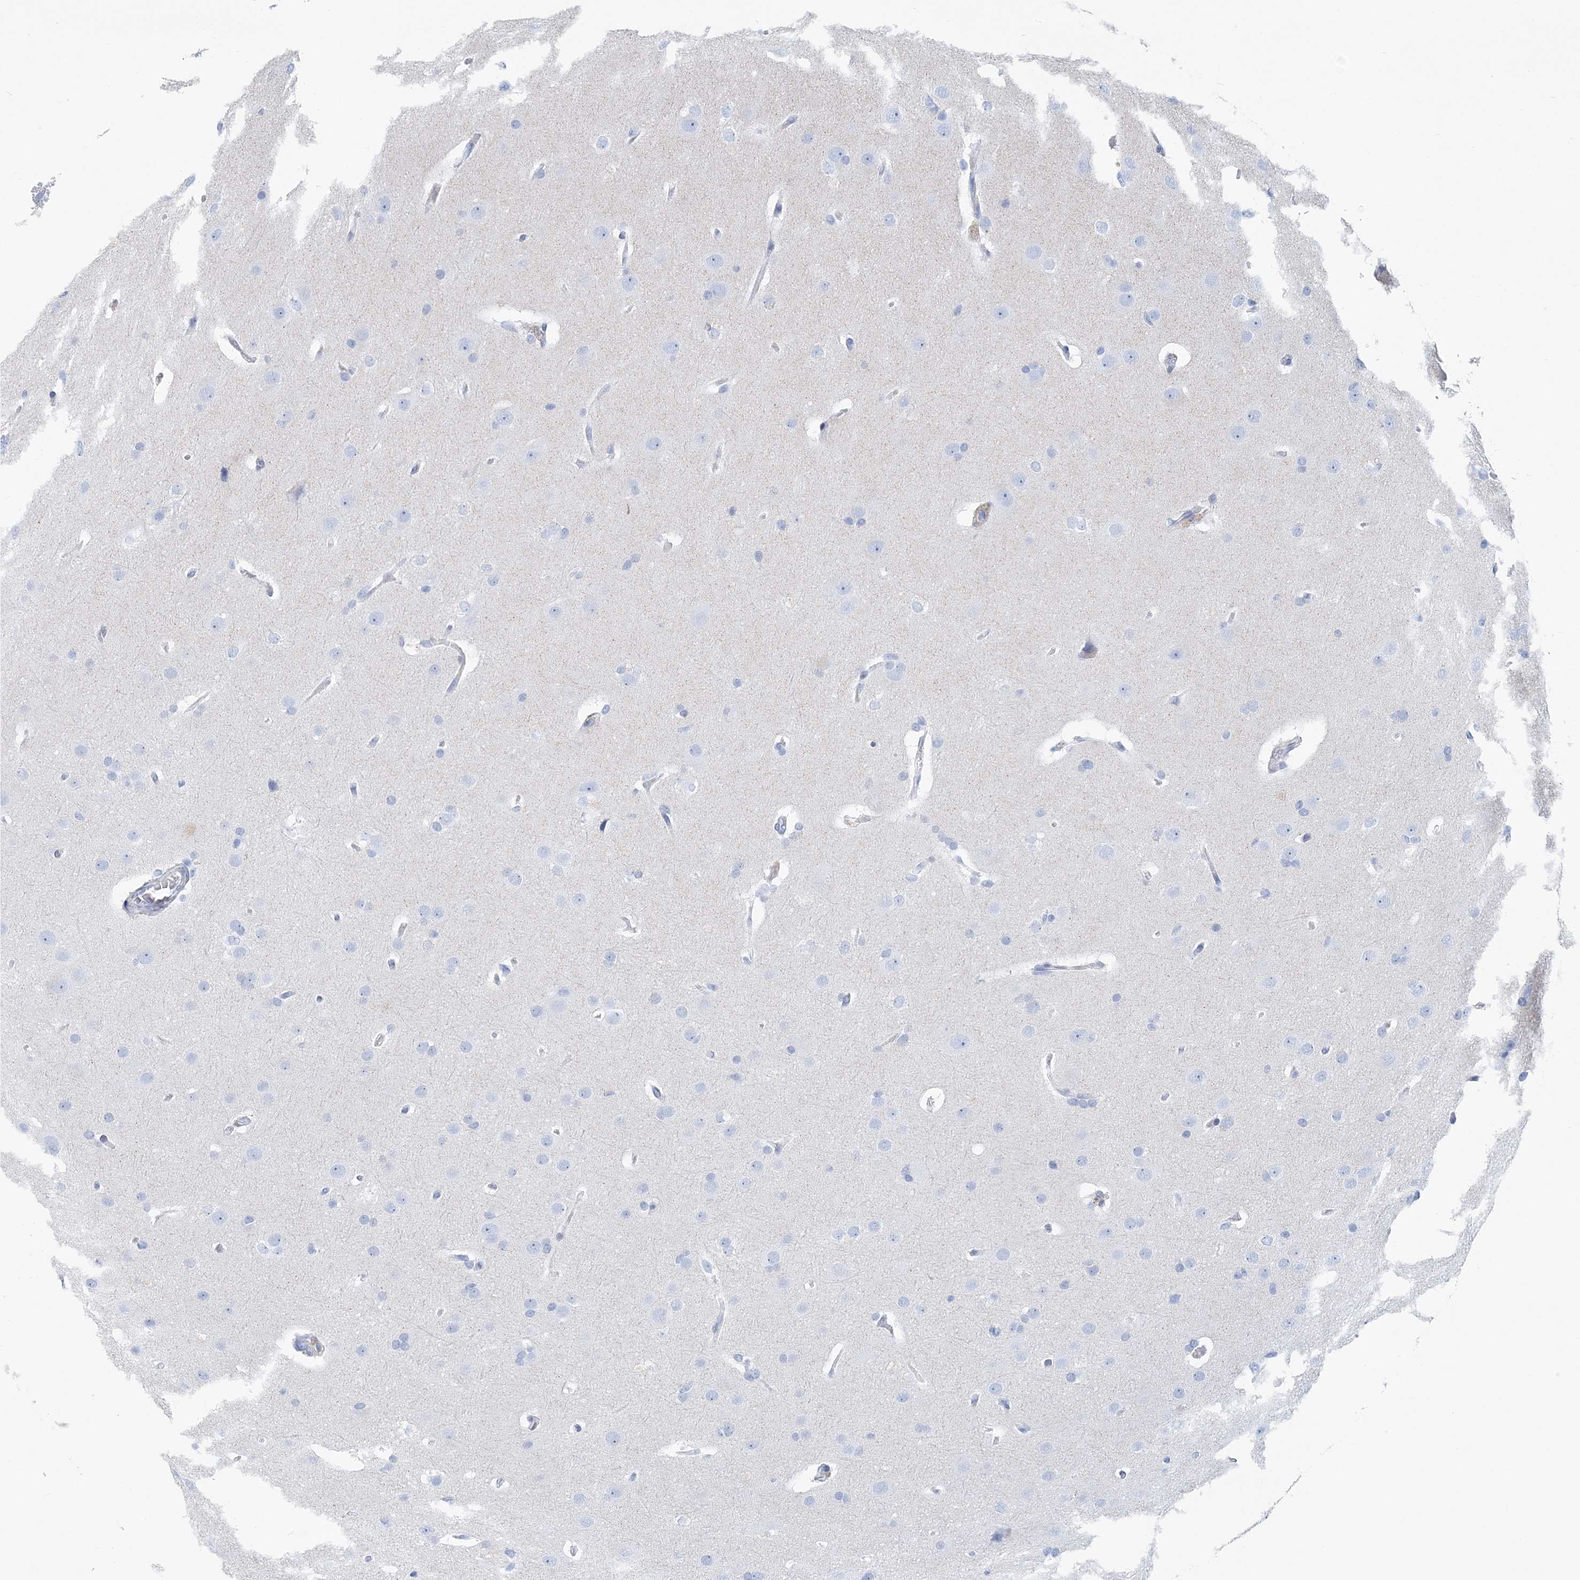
{"staining": {"intensity": "negative", "quantity": "none", "location": "none"}, "tissue": "glioma", "cell_type": "Tumor cells", "image_type": "cancer", "snomed": [{"axis": "morphology", "description": "Glioma, malignant, Low grade"}, {"axis": "topography", "description": "Brain"}], "caption": "There is no significant staining in tumor cells of malignant low-grade glioma.", "gene": "NKX6-1", "patient": {"sex": "female", "age": 37}}